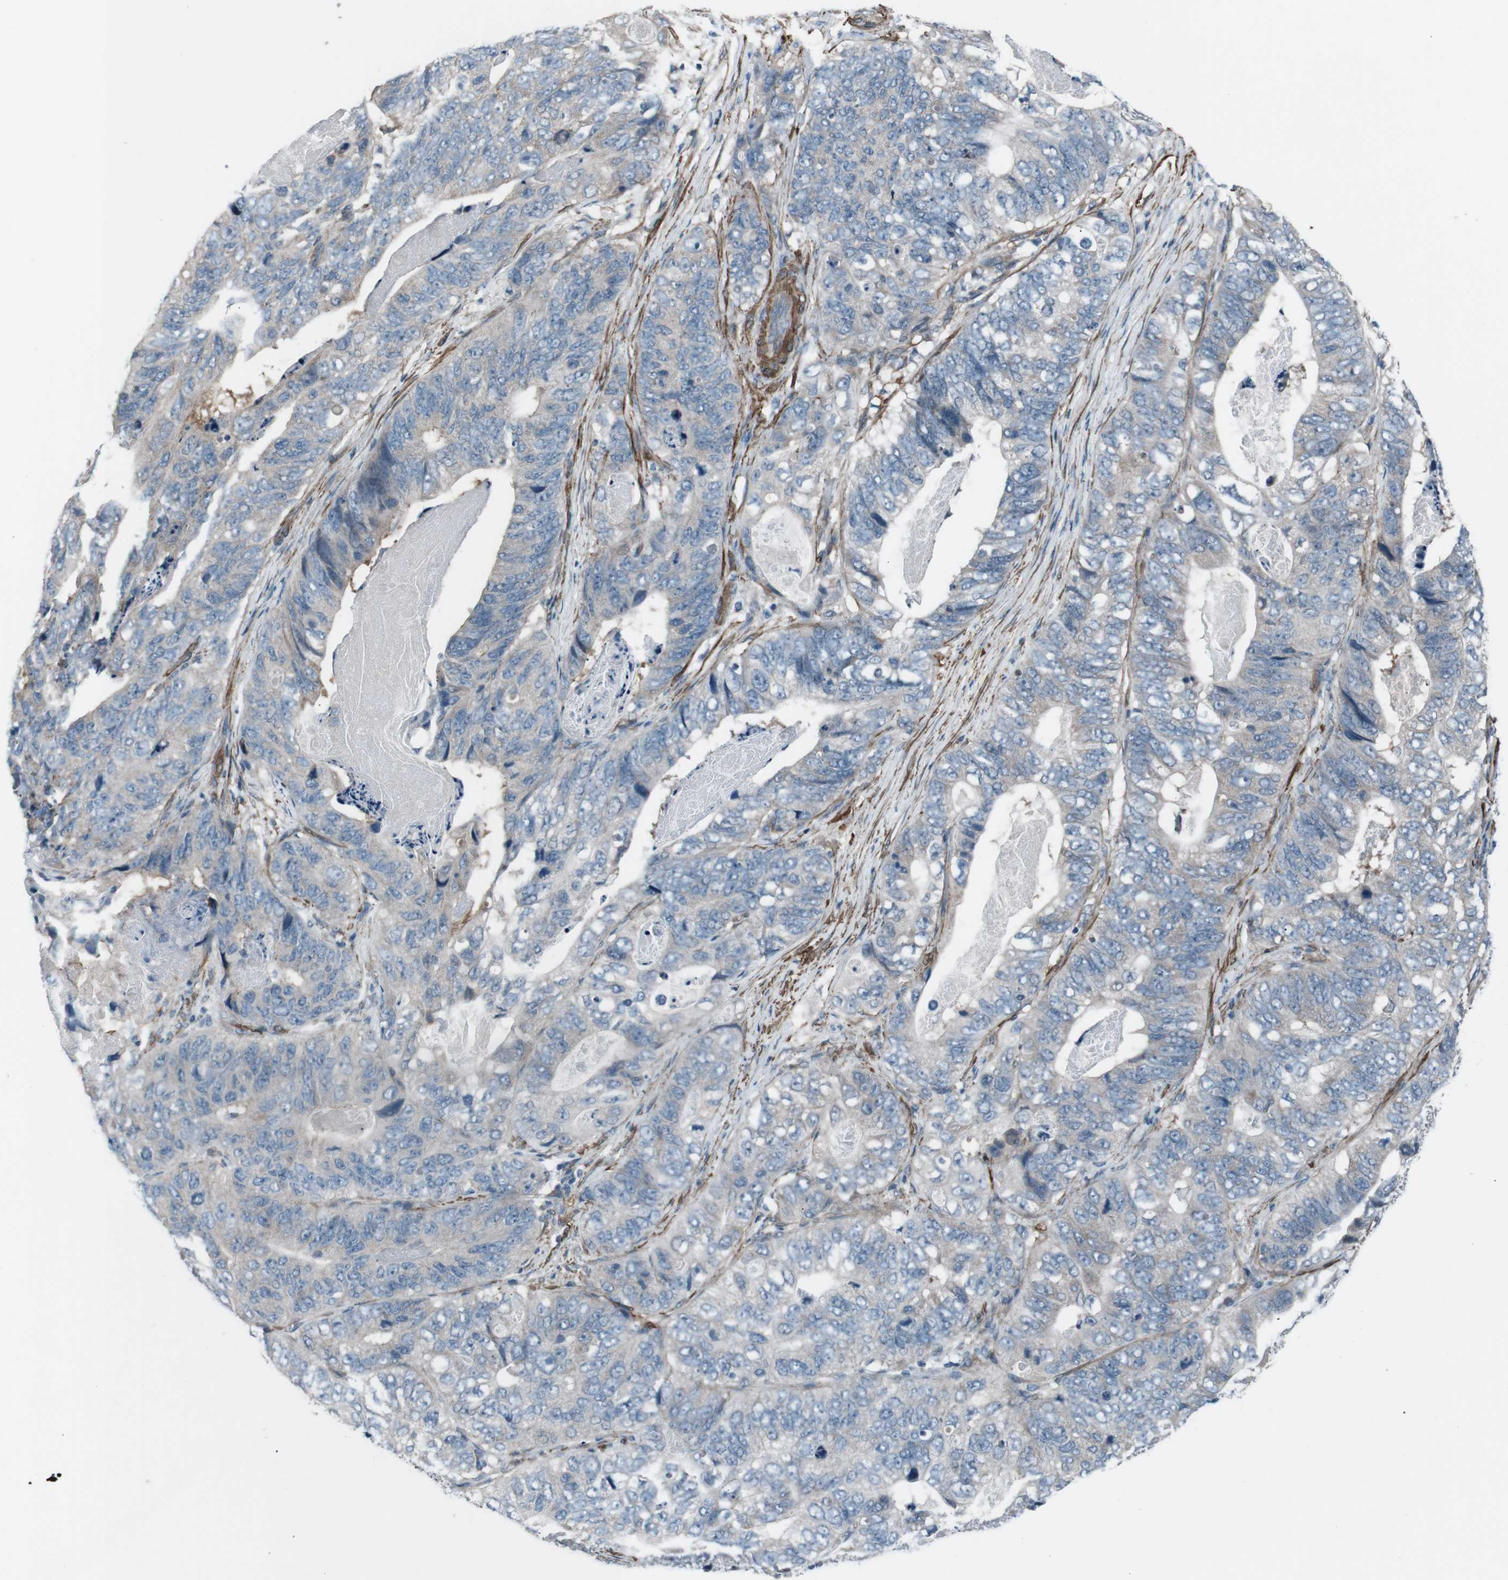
{"staining": {"intensity": "negative", "quantity": "none", "location": "none"}, "tissue": "stomach cancer", "cell_type": "Tumor cells", "image_type": "cancer", "snomed": [{"axis": "morphology", "description": "Adenocarcinoma, NOS"}, {"axis": "topography", "description": "Stomach"}], "caption": "IHC of stomach adenocarcinoma demonstrates no positivity in tumor cells. The staining was performed using DAB to visualize the protein expression in brown, while the nuclei were stained in blue with hematoxylin (Magnification: 20x).", "gene": "PDLIM5", "patient": {"sex": "female", "age": 89}}